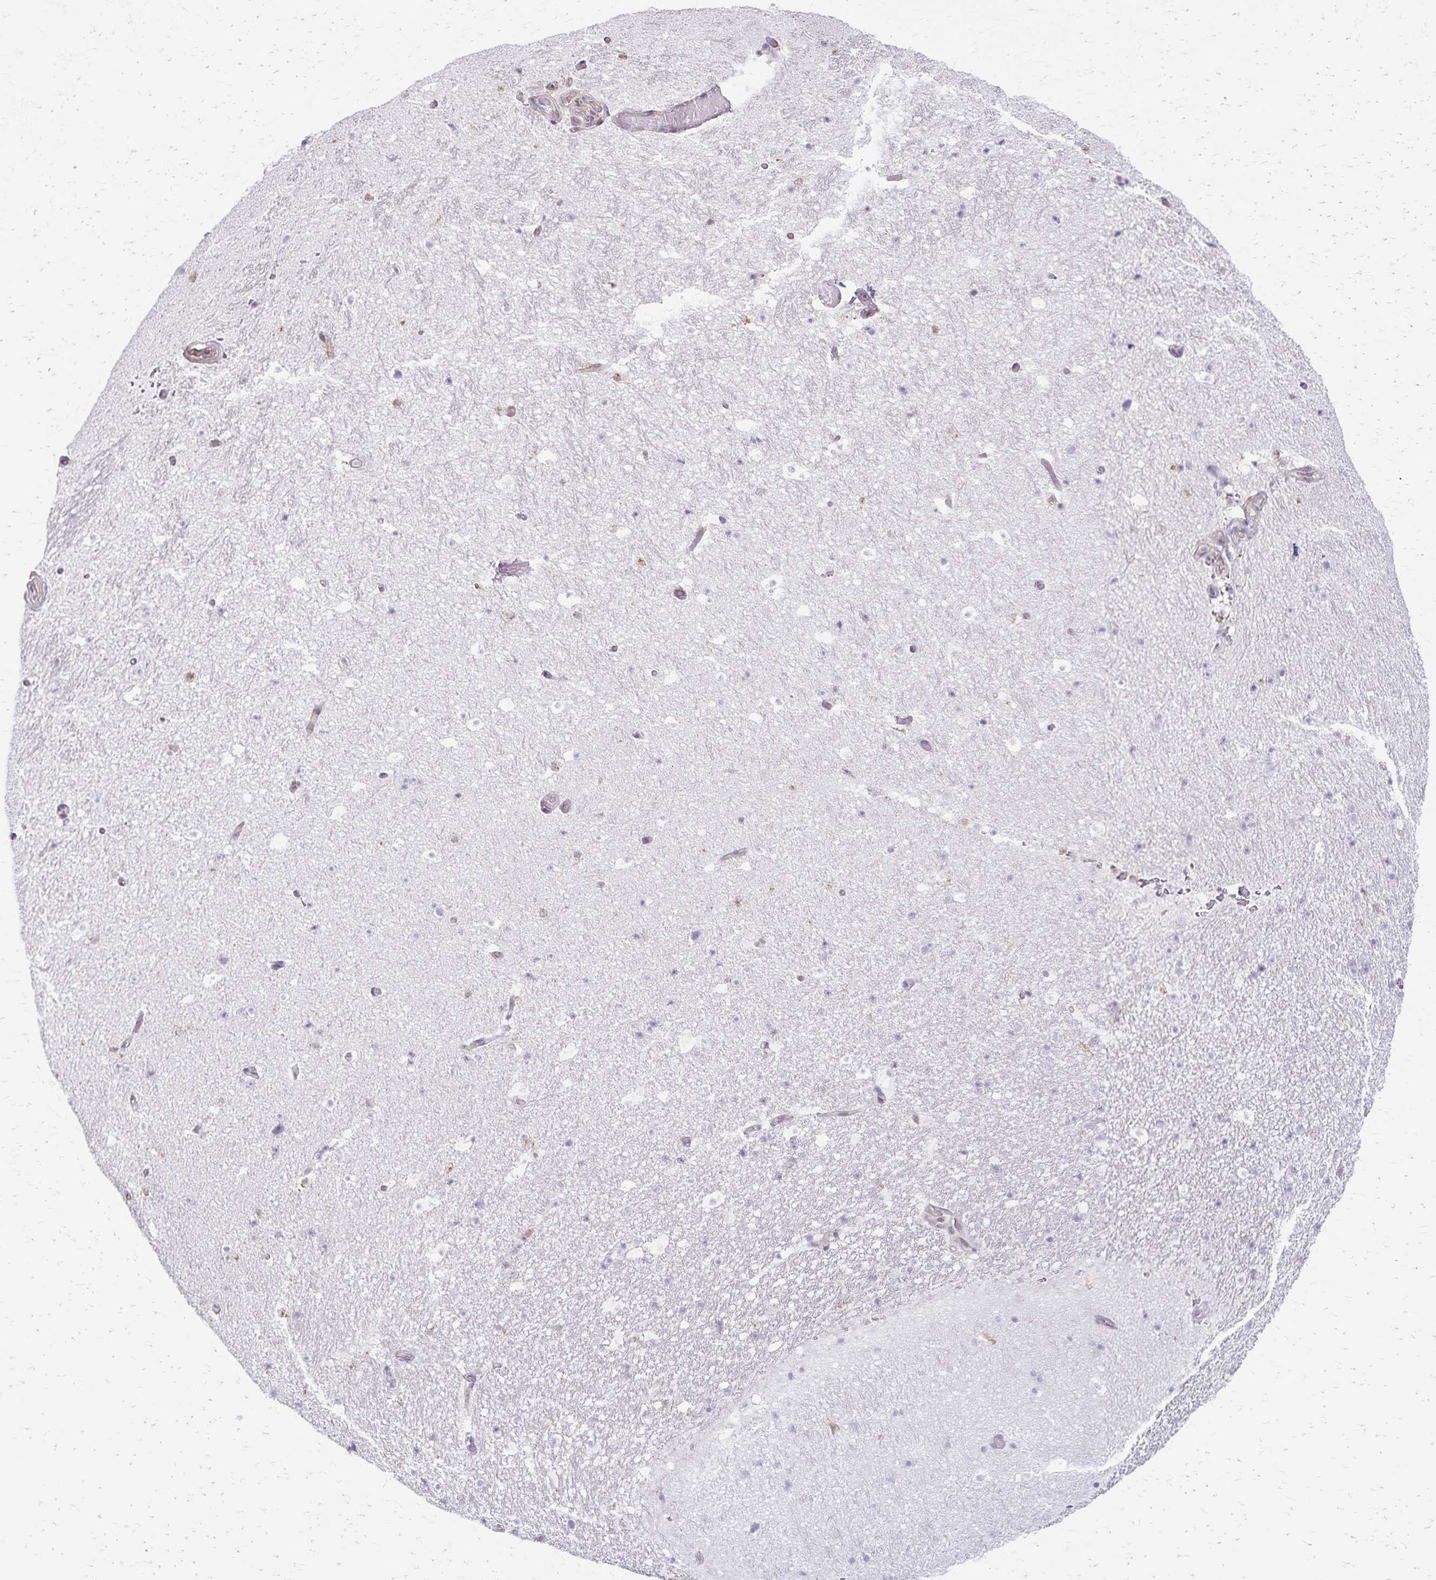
{"staining": {"intensity": "negative", "quantity": "none", "location": "none"}, "tissue": "hippocampus", "cell_type": "Glial cells", "image_type": "normal", "snomed": [{"axis": "morphology", "description": "Normal tissue, NOS"}, {"axis": "topography", "description": "Hippocampus"}], "caption": "Immunohistochemical staining of benign hippocampus shows no significant expression in glial cells.", "gene": "KISS1", "patient": {"sex": "male", "age": 26}}